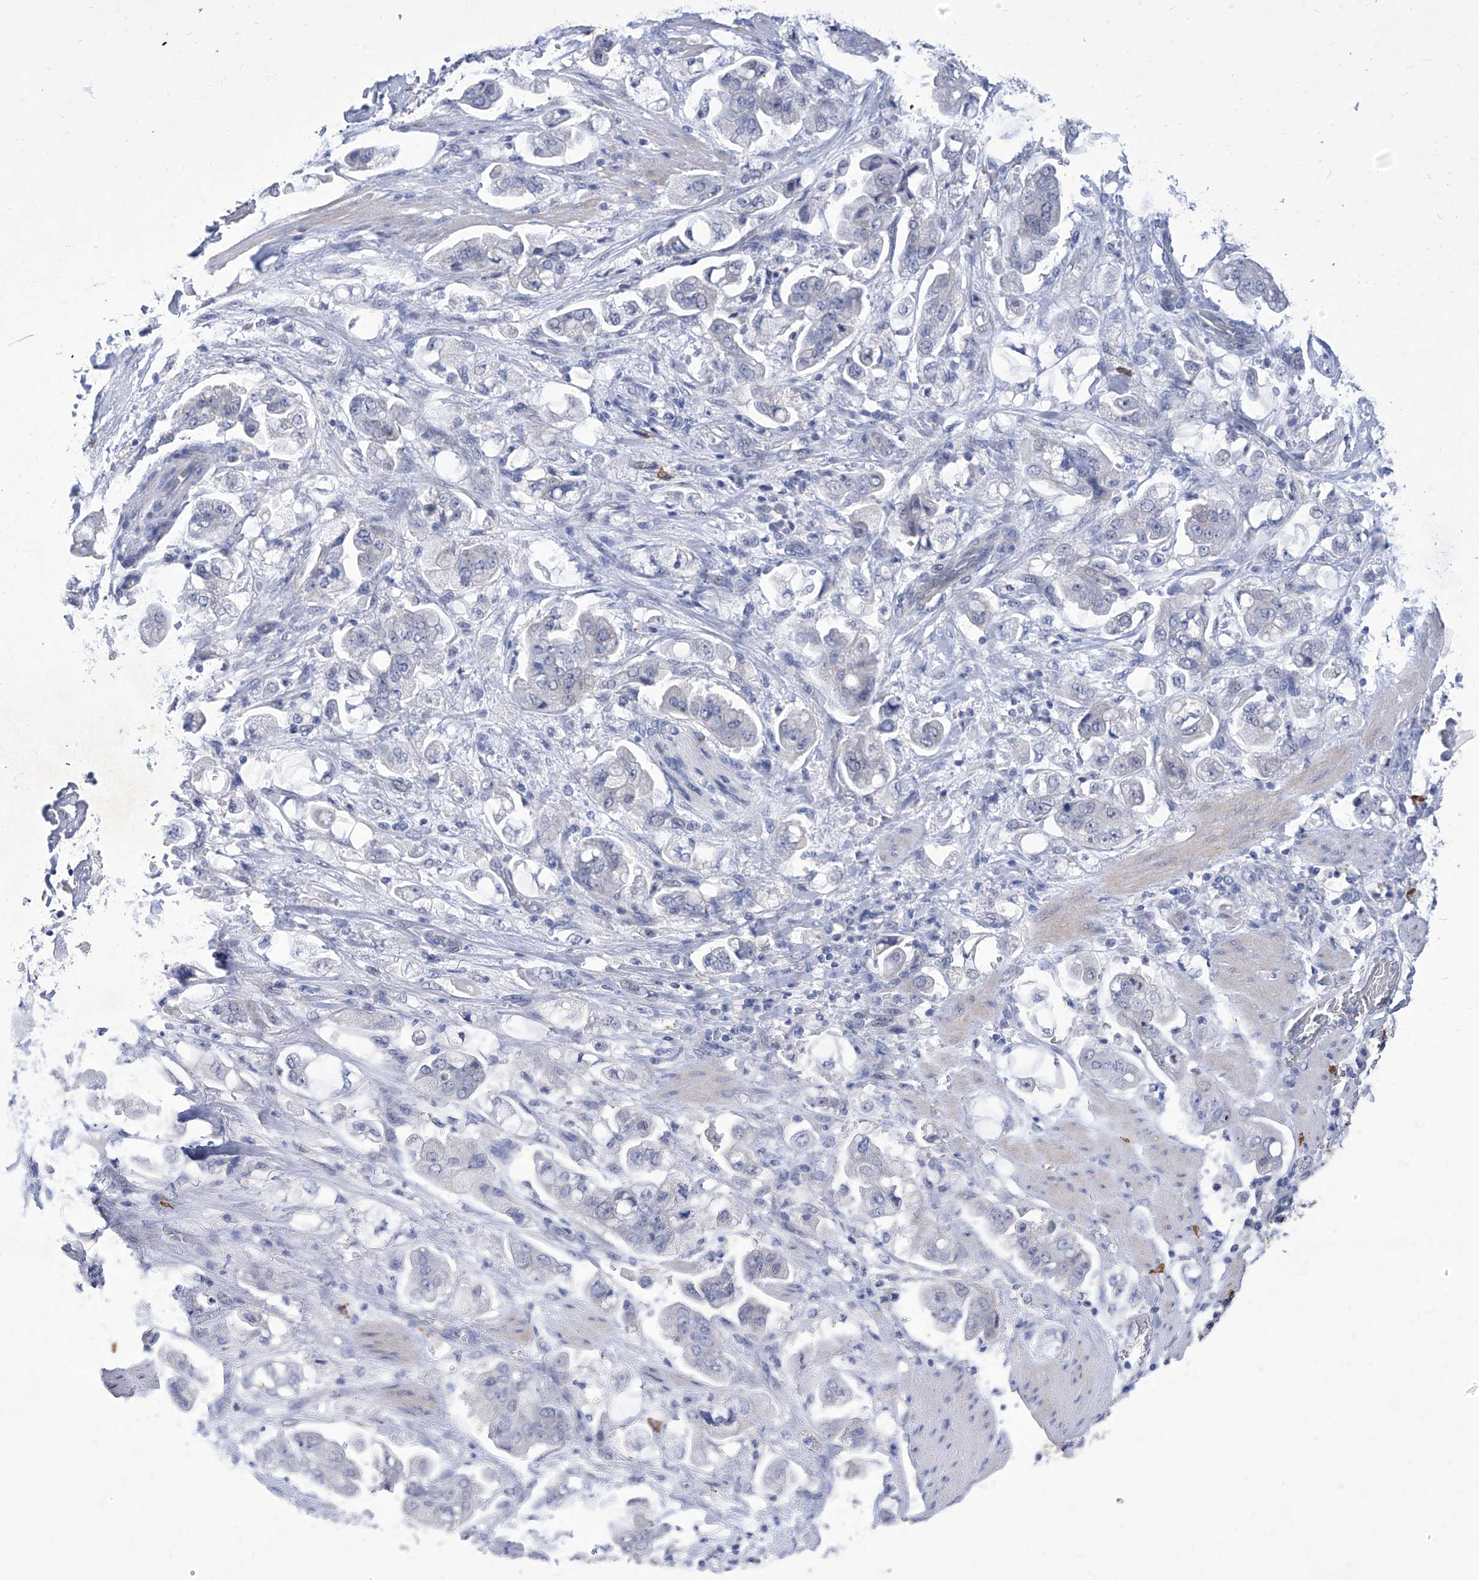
{"staining": {"intensity": "negative", "quantity": "none", "location": "none"}, "tissue": "stomach cancer", "cell_type": "Tumor cells", "image_type": "cancer", "snomed": [{"axis": "morphology", "description": "Adenocarcinoma, NOS"}, {"axis": "topography", "description": "Stomach"}], "caption": "Stomach adenocarcinoma was stained to show a protein in brown. There is no significant positivity in tumor cells. Brightfield microscopy of IHC stained with DAB (brown) and hematoxylin (blue), captured at high magnification.", "gene": "IFNL2", "patient": {"sex": "male", "age": 62}}